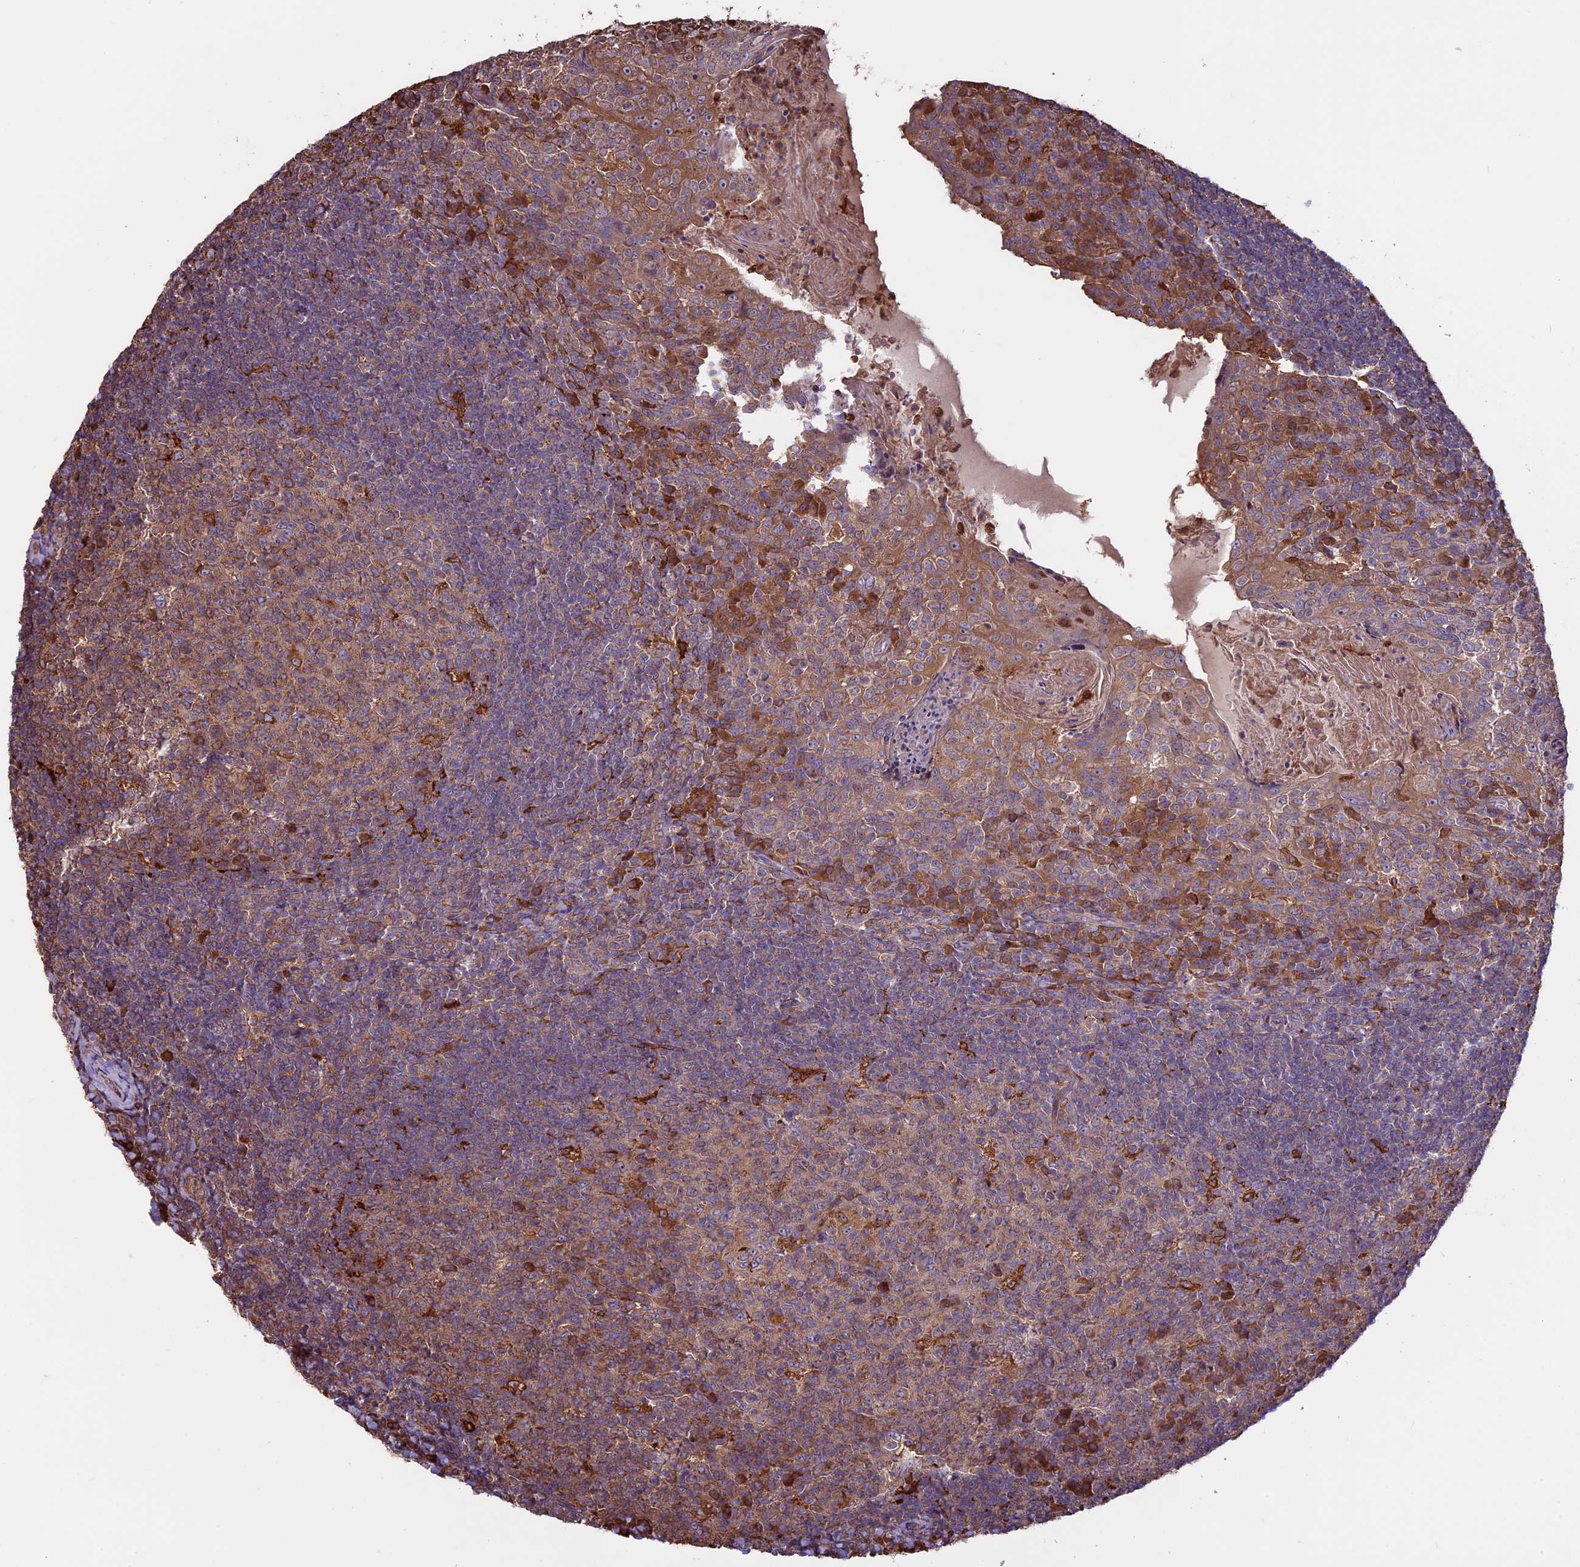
{"staining": {"intensity": "moderate", "quantity": "25%-75%", "location": "cytoplasmic/membranous"}, "tissue": "tonsil", "cell_type": "Germinal center cells", "image_type": "normal", "snomed": [{"axis": "morphology", "description": "Normal tissue, NOS"}, {"axis": "topography", "description": "Tonsil"}], "caption": "Protein expression analysis of unremarkable human tonsil reveals moderate cytoplasmic/membranous expression in about 25%-75% of germinal center cells. (DAB (3,3'-diaminobenzidine) = brown stain, brightfield microscopy at high magnification).", "gene": "VWA3A", "patient": {"sex": "female", "age": 10}}